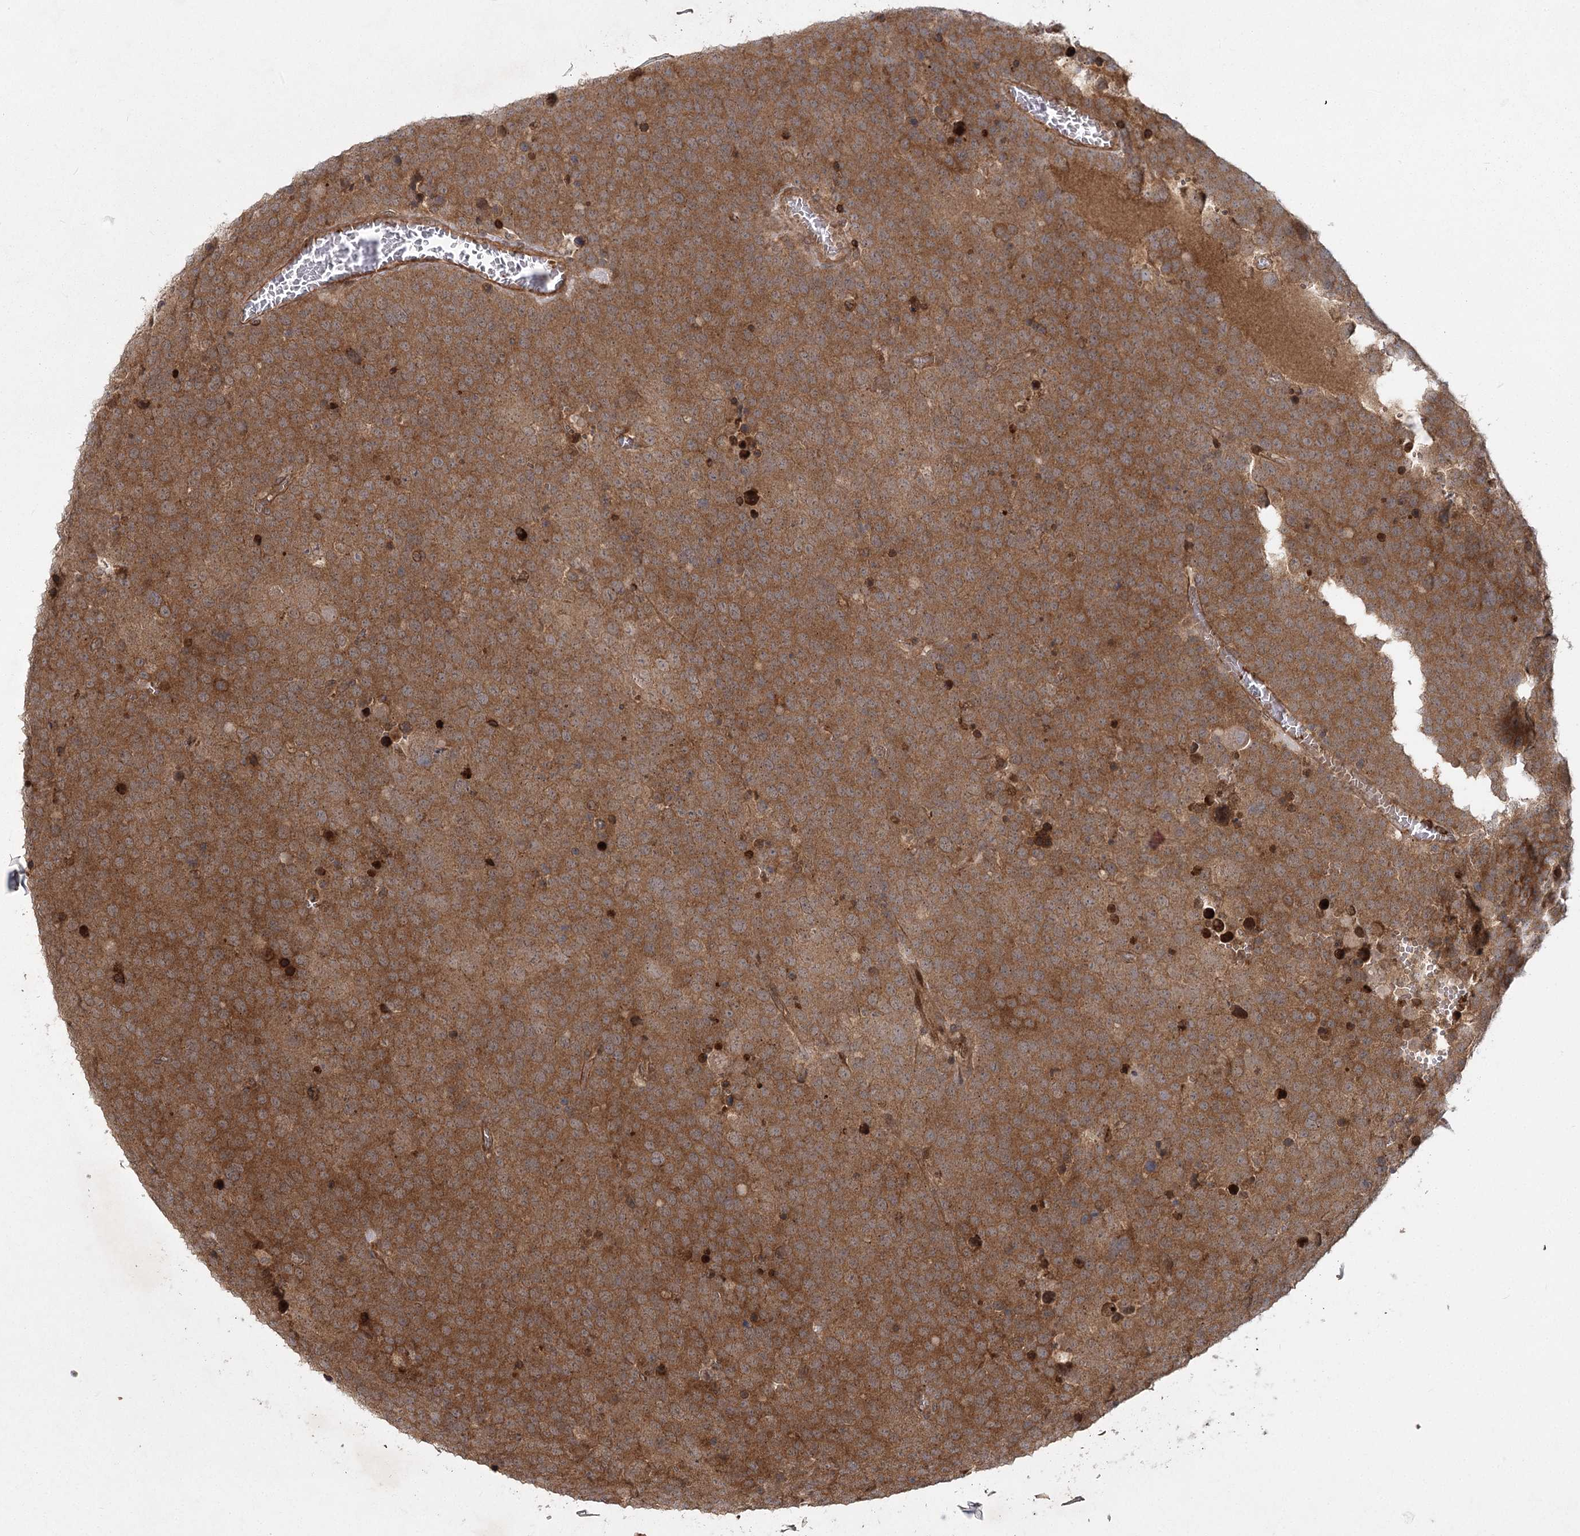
{"staining": {"intensity": "moderate", "quantity": ">75%", "location": "cytoplasmic/membranous"}, "tissue": "testis cancer", "cell_type": "Tumor cells", "image_type": "cancer", "snomed": [{"axis": "morphology", "description": "Seminoma, NOS"}, {"axis": "topography", "description": "Testis"}], "caption": "This photomicrograph displays immunohistochemistry staining of human seminoma (testis), with medium moderate cytoplasmic/membranous expression in approximately >75% of tumor cells.", "gene": "MDFIC", "patient": {"sex": "male", "age": 71}}